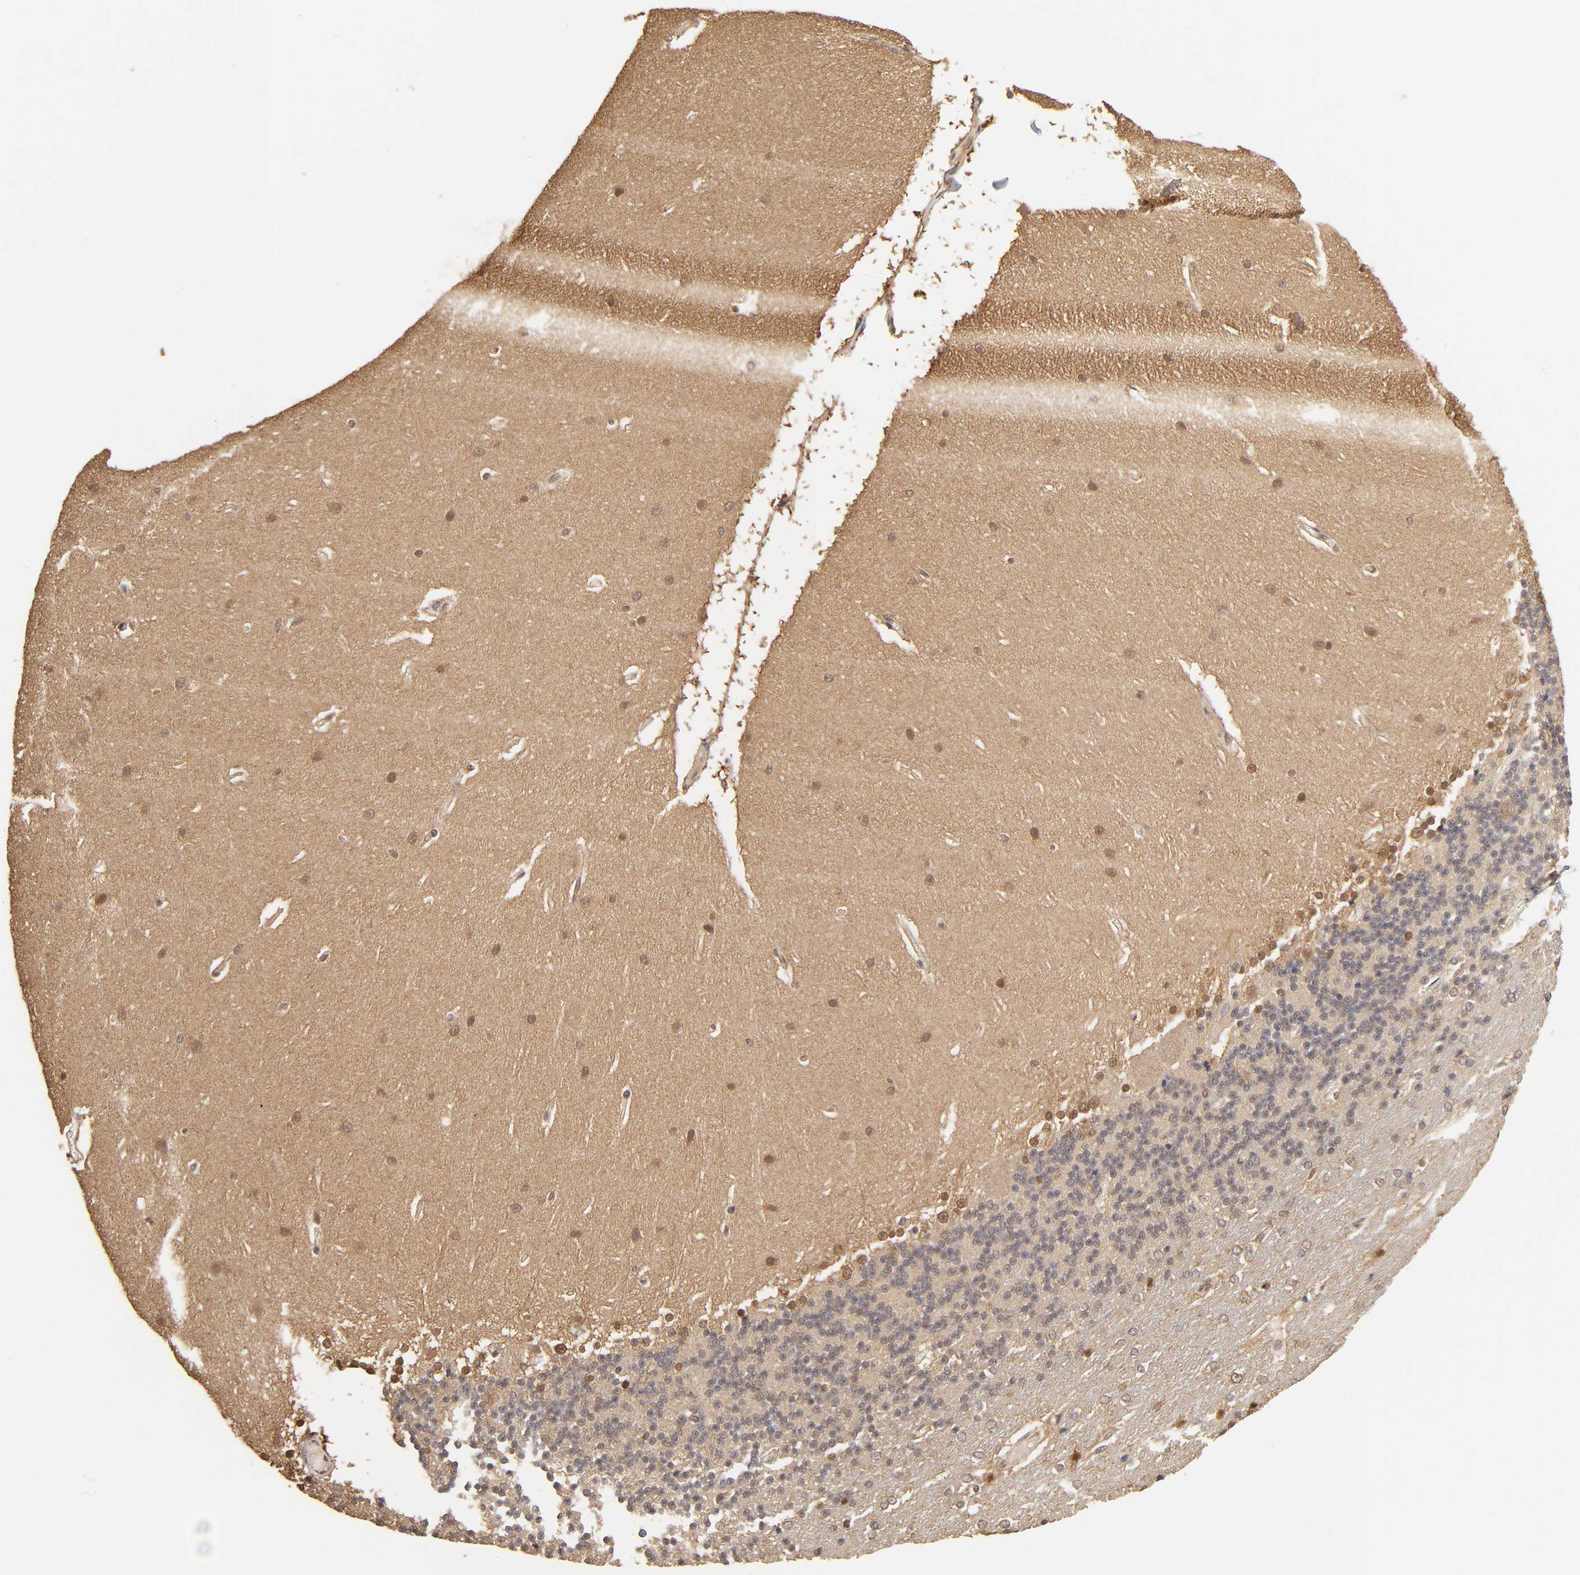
{"staining": {"intensity": "weak", "quantity": "25%-75%", "location": "cytoplasmic/membranous,nuclear"}, "tissue": "cerebellum", "cell_type": "Cells in granular layer", "image_type": "normal", "snomed": [{"axis": "morphology", "description": "Normal tissue, NOS"}, {"axis": "topography", "description": "Cerebellum"}], "caption": "A photomicrograph showing weak cytoplasmic/membranous,nuclear positivity in about 25%-75% of cells in granular layer in normal cerebellum, as visualized by brown immunohistochemical staining.", "gene": "MAPK1", "patient": {"sex": "female", "age": 54}}